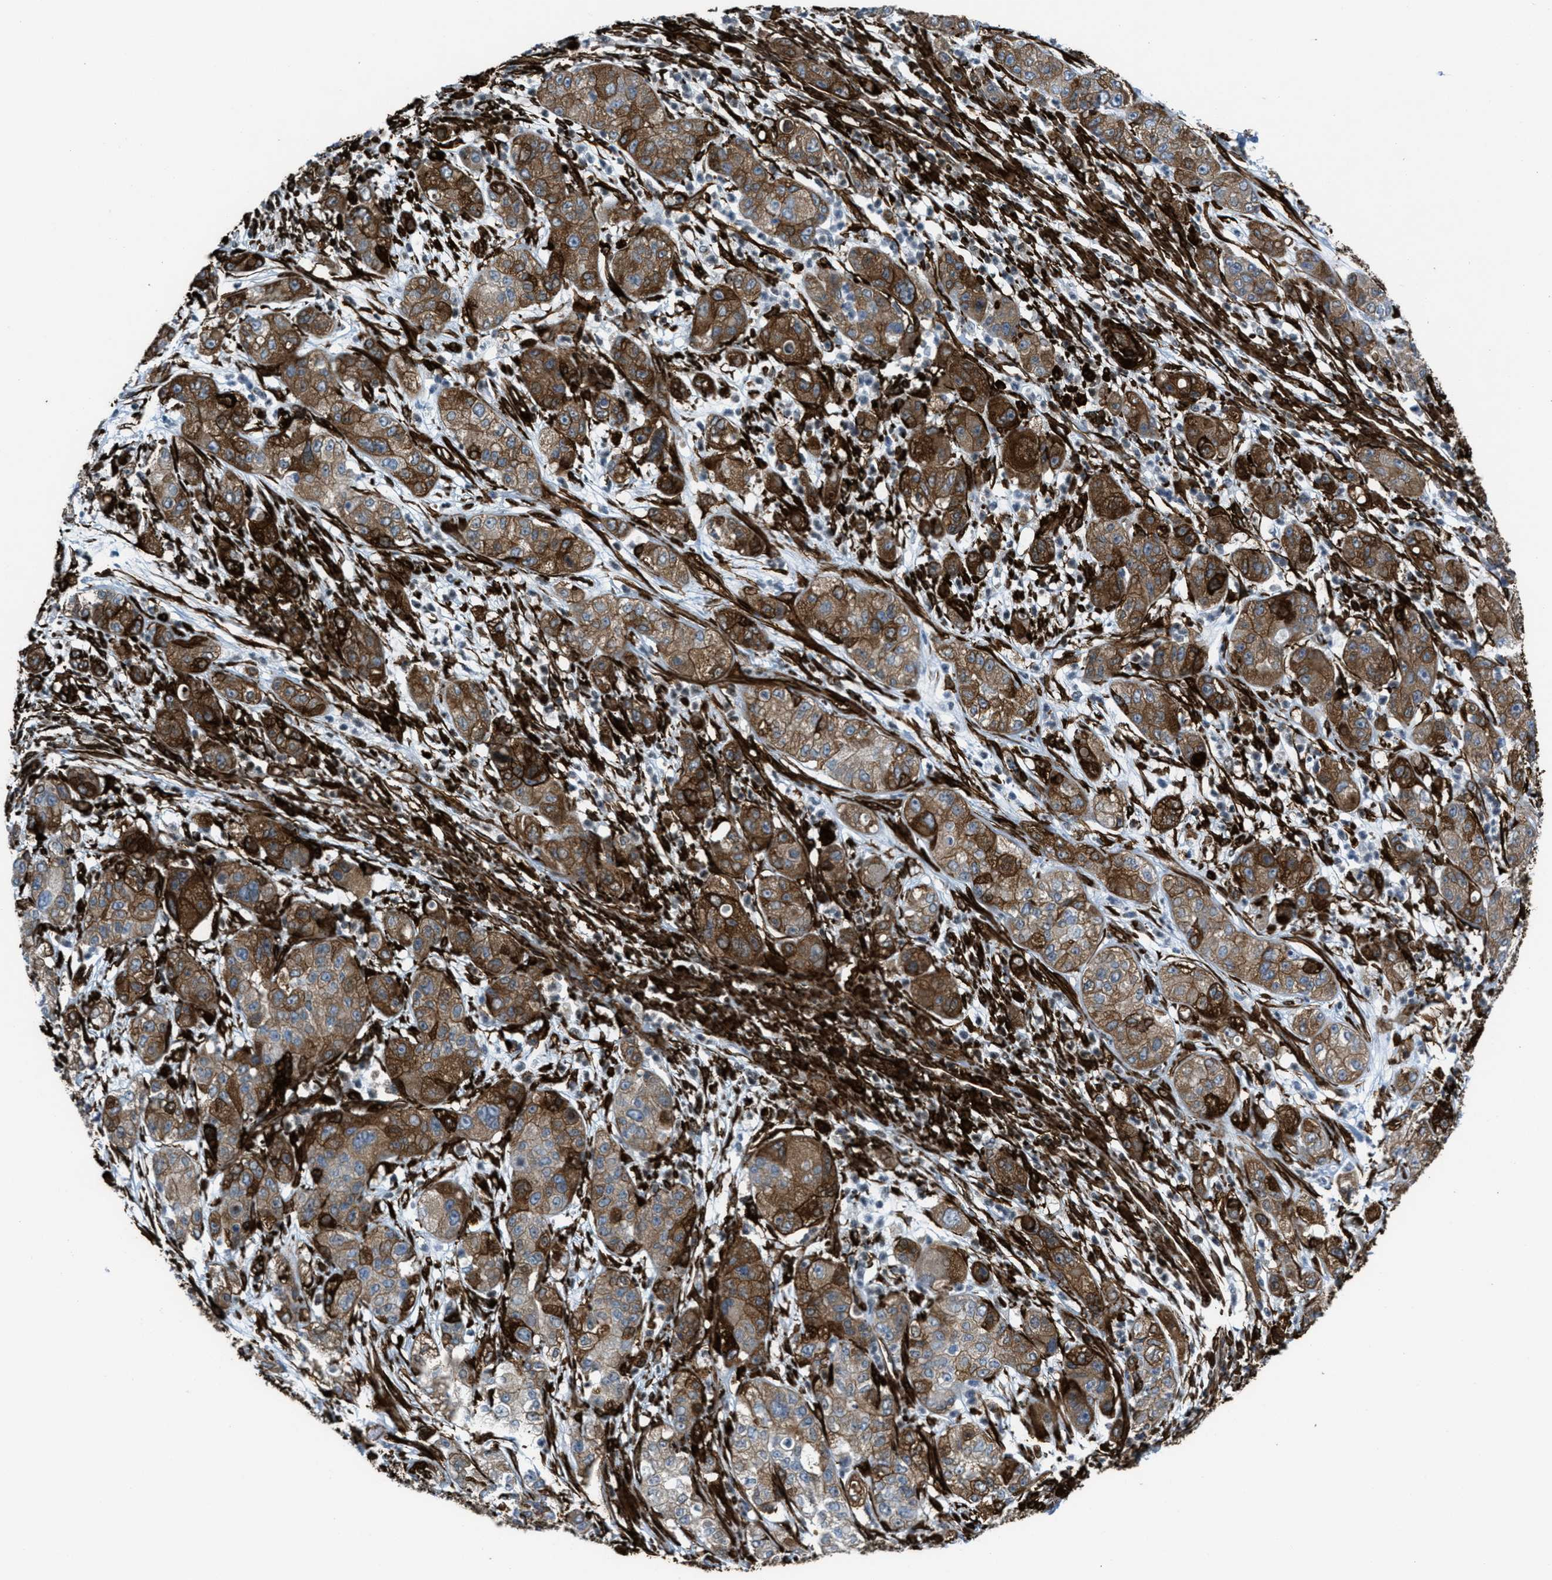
{"staining": {"intensity": "strong", "quantity": ">75%", "location": "cytoplasmic/membranous"}, "tissue": "pancreatic cancer", "cell_type": "Tumor cells", "image_type": "cancer", "snomed": [{"axis": "morphology", "description": "Adenocarcinoma, NOS"}, {"axis": "topography", "description": "Pancreas"}], "caption": "Immunohistochemistry (IHC) histopathology image of human adenocarcinoma (pancreatic) stained for a protein (brown), which demonstrates high levels of strong cytoplasmic/membranous staining in about >75% of tumor cells.", "gene": "CALD1", "patient": {"sex": "female", "age": 78}}